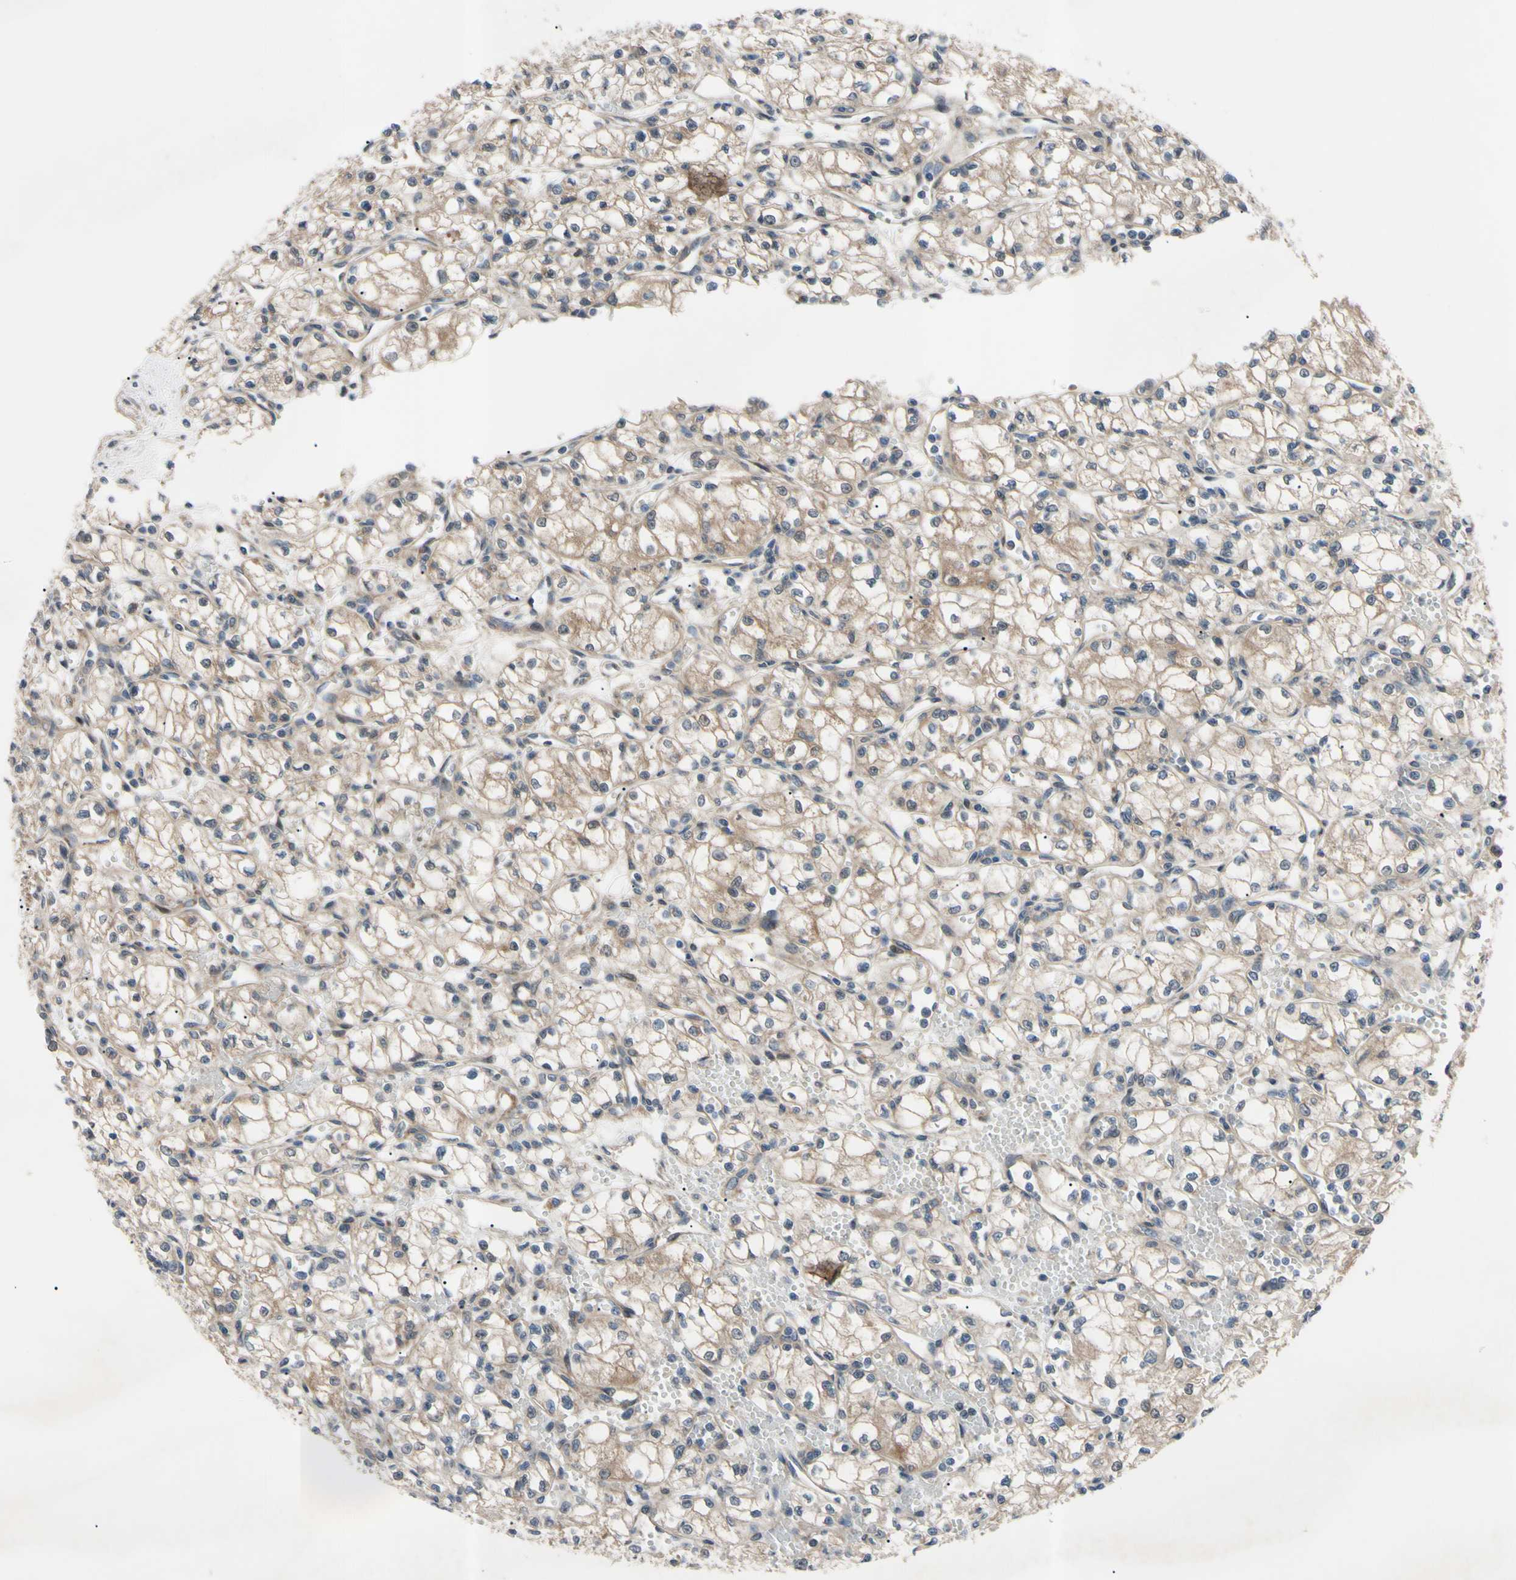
{"staining": {"intensity": "weak", "quantity": "25%-75%", "location": "cytoplasmic/membranous"}, "tissue": "renal cancer", "cell_type": "Tumor cells", "image_type": "cancer", "snomed": [{"axis": "morphology", "description": "Normal tissue, NOS"}, {"axis": "morphology", "description": "Adenocarcinoma, NOS"}, {"axis": "topography", "description": "Kidney"}], "caption": "Immunohistochemical staining of adenocarcinoma (renal) demonstrates low levels of weak cytoplasmic/membranous positivity in approximately 25%-75% of tumor cells.", "gene": "SVIL", "patient": {"sex": "male", "age": 59}}